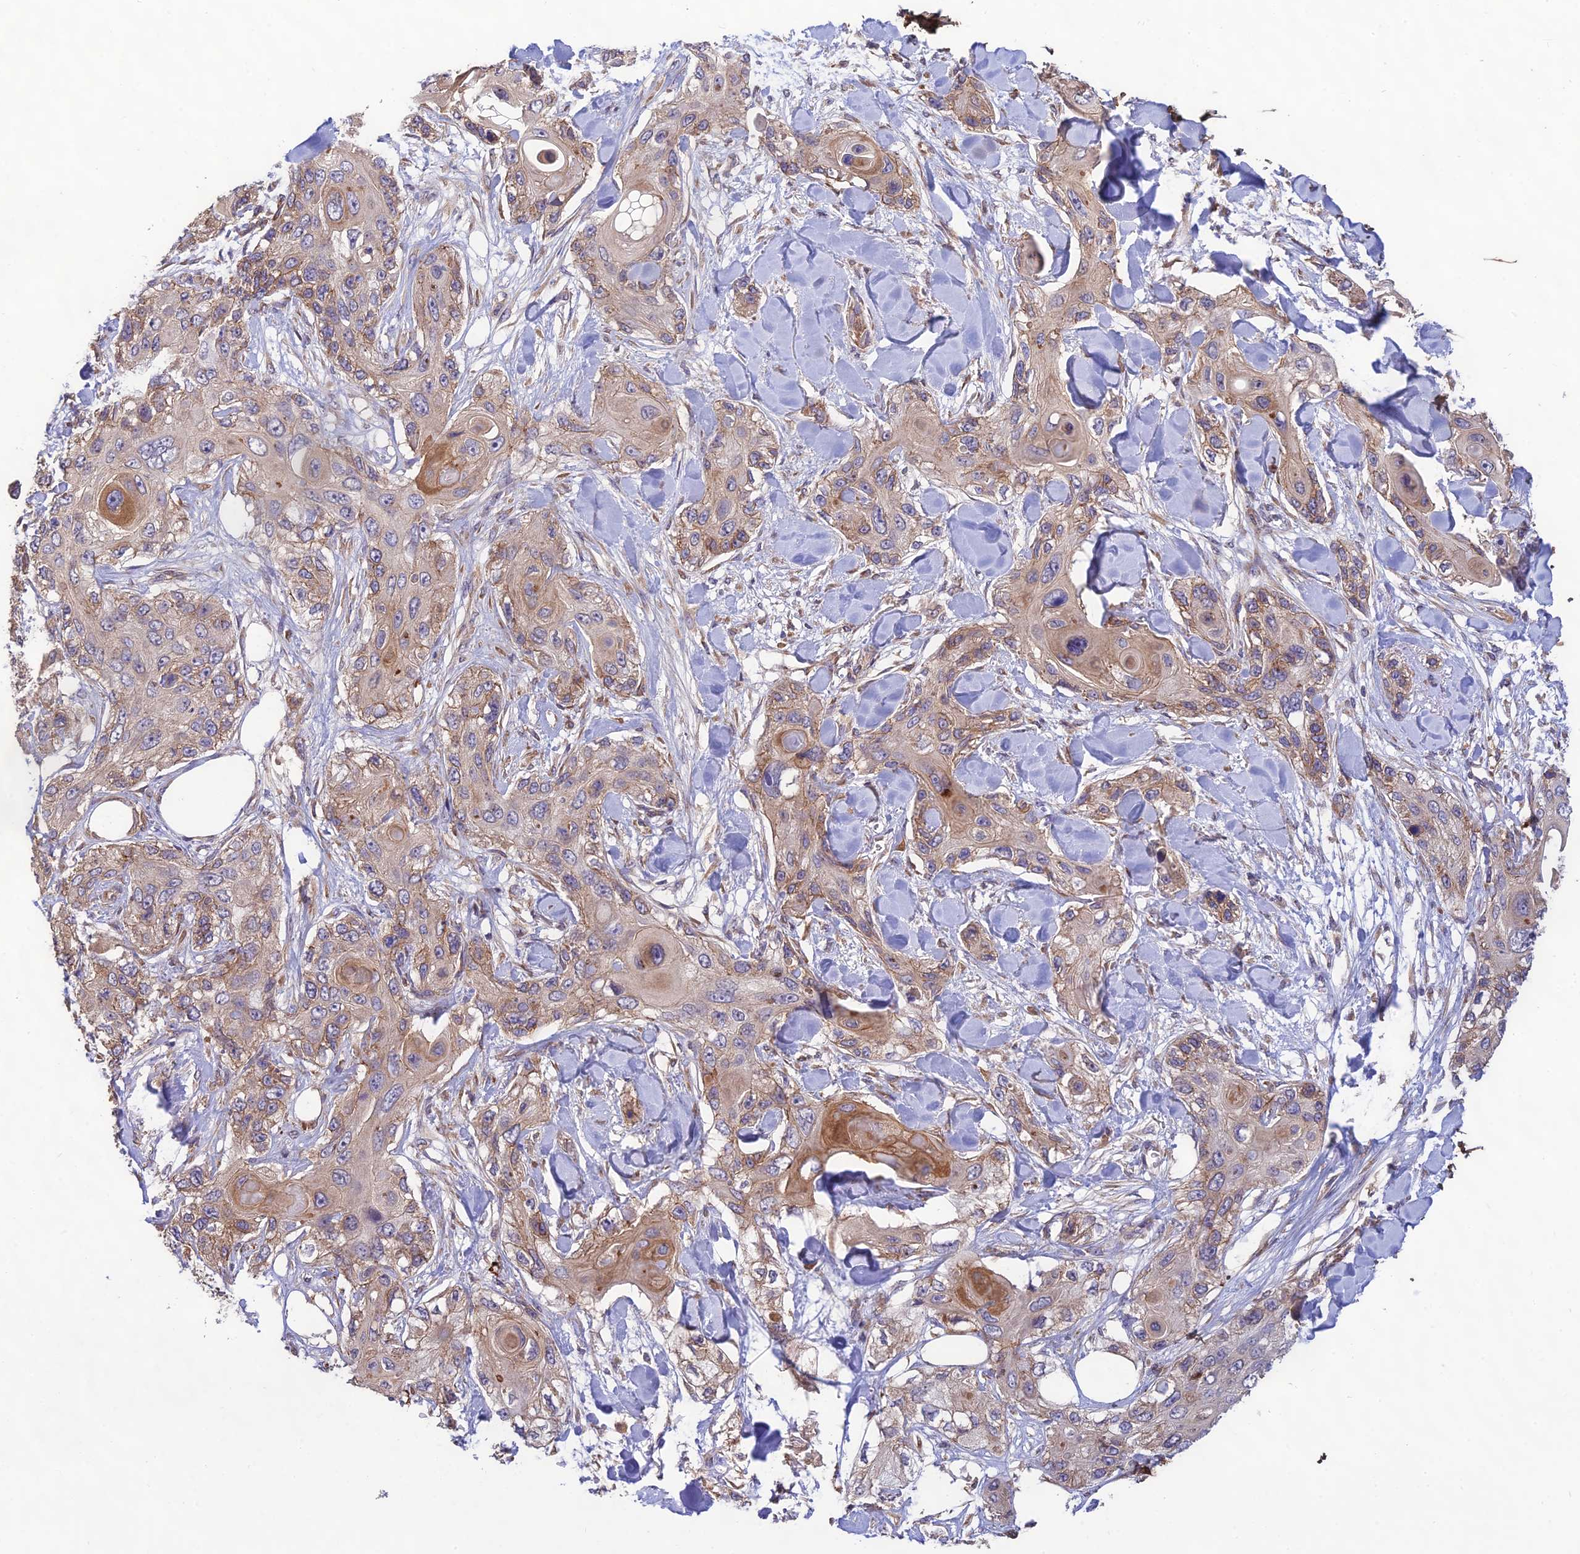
{"staining": {"intensity": "weak", "quantity": ">75%", "location": "cytoplasmic/membranous"}, "tissue": "skin cancer", "cell_type": "Tumor cells", "image_type": "cancer", "snomed": [{"axis": "morphology", "description": "Normal tissue, NOS"}, {"axis": "morphology", "description": "Squamous cell carcinoma, NOS"}, {"axis": "topography", "description": "Skin"}], "caption": "Skin squamous cell carcinoma was stained to show a protein in brown. There is low levels of weak cytoplasmic/membranous expression in approximately >75% of tumor cells.", "gene": "MRNIP", "patient": {"sex": "male", "age": 72}}